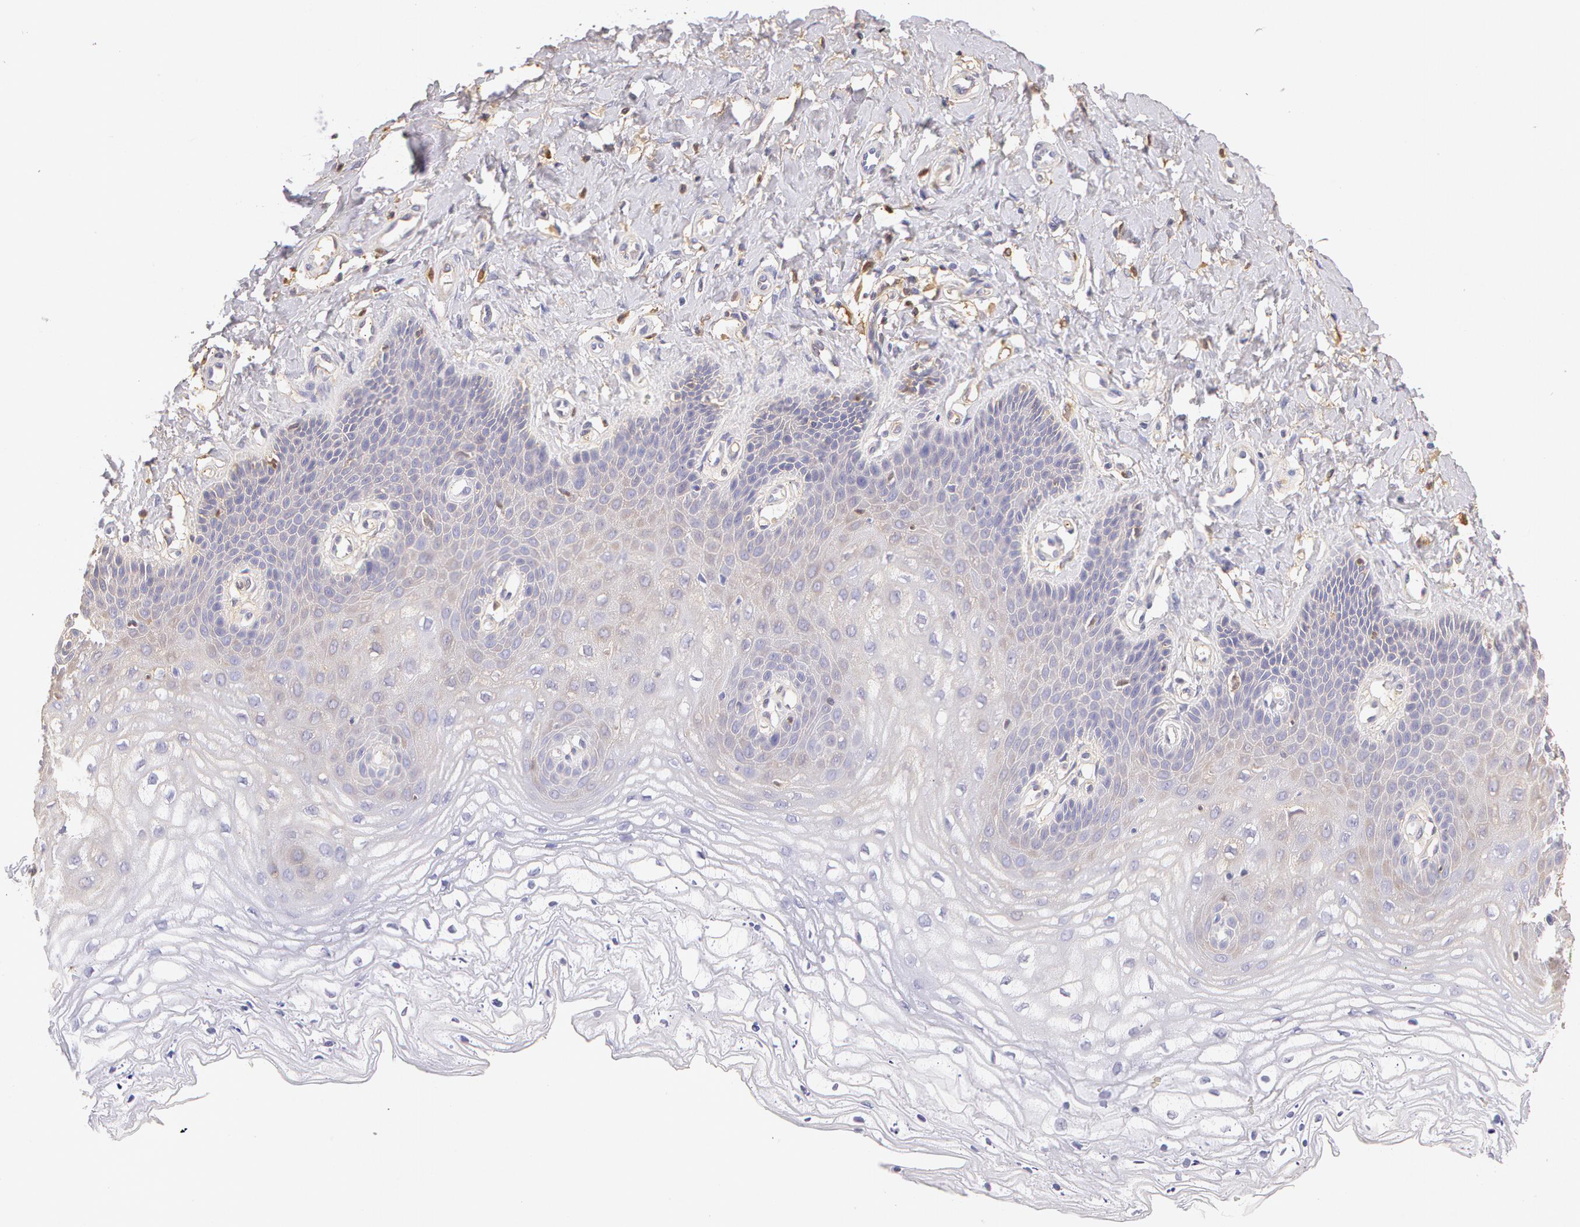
{"staining": {"intensity": "negative", "quantity": "none", "location": "none"}, "tissue": "vagina", "cell_type": "Squamous epithelial cells", "image_type": "normal", "snomed": [{"axis": "morphology", "description": "Normal tissue, NOS"}, {"axis": "topography", "description": "Vagina"}], "caption": "This is an immunohistochemistry (IHC) histopathology image of benign human vagina. There is no expression in squamous epithelial cells.", "gene": "AHSG", "patient": {"sex": "female", "age": 68}}